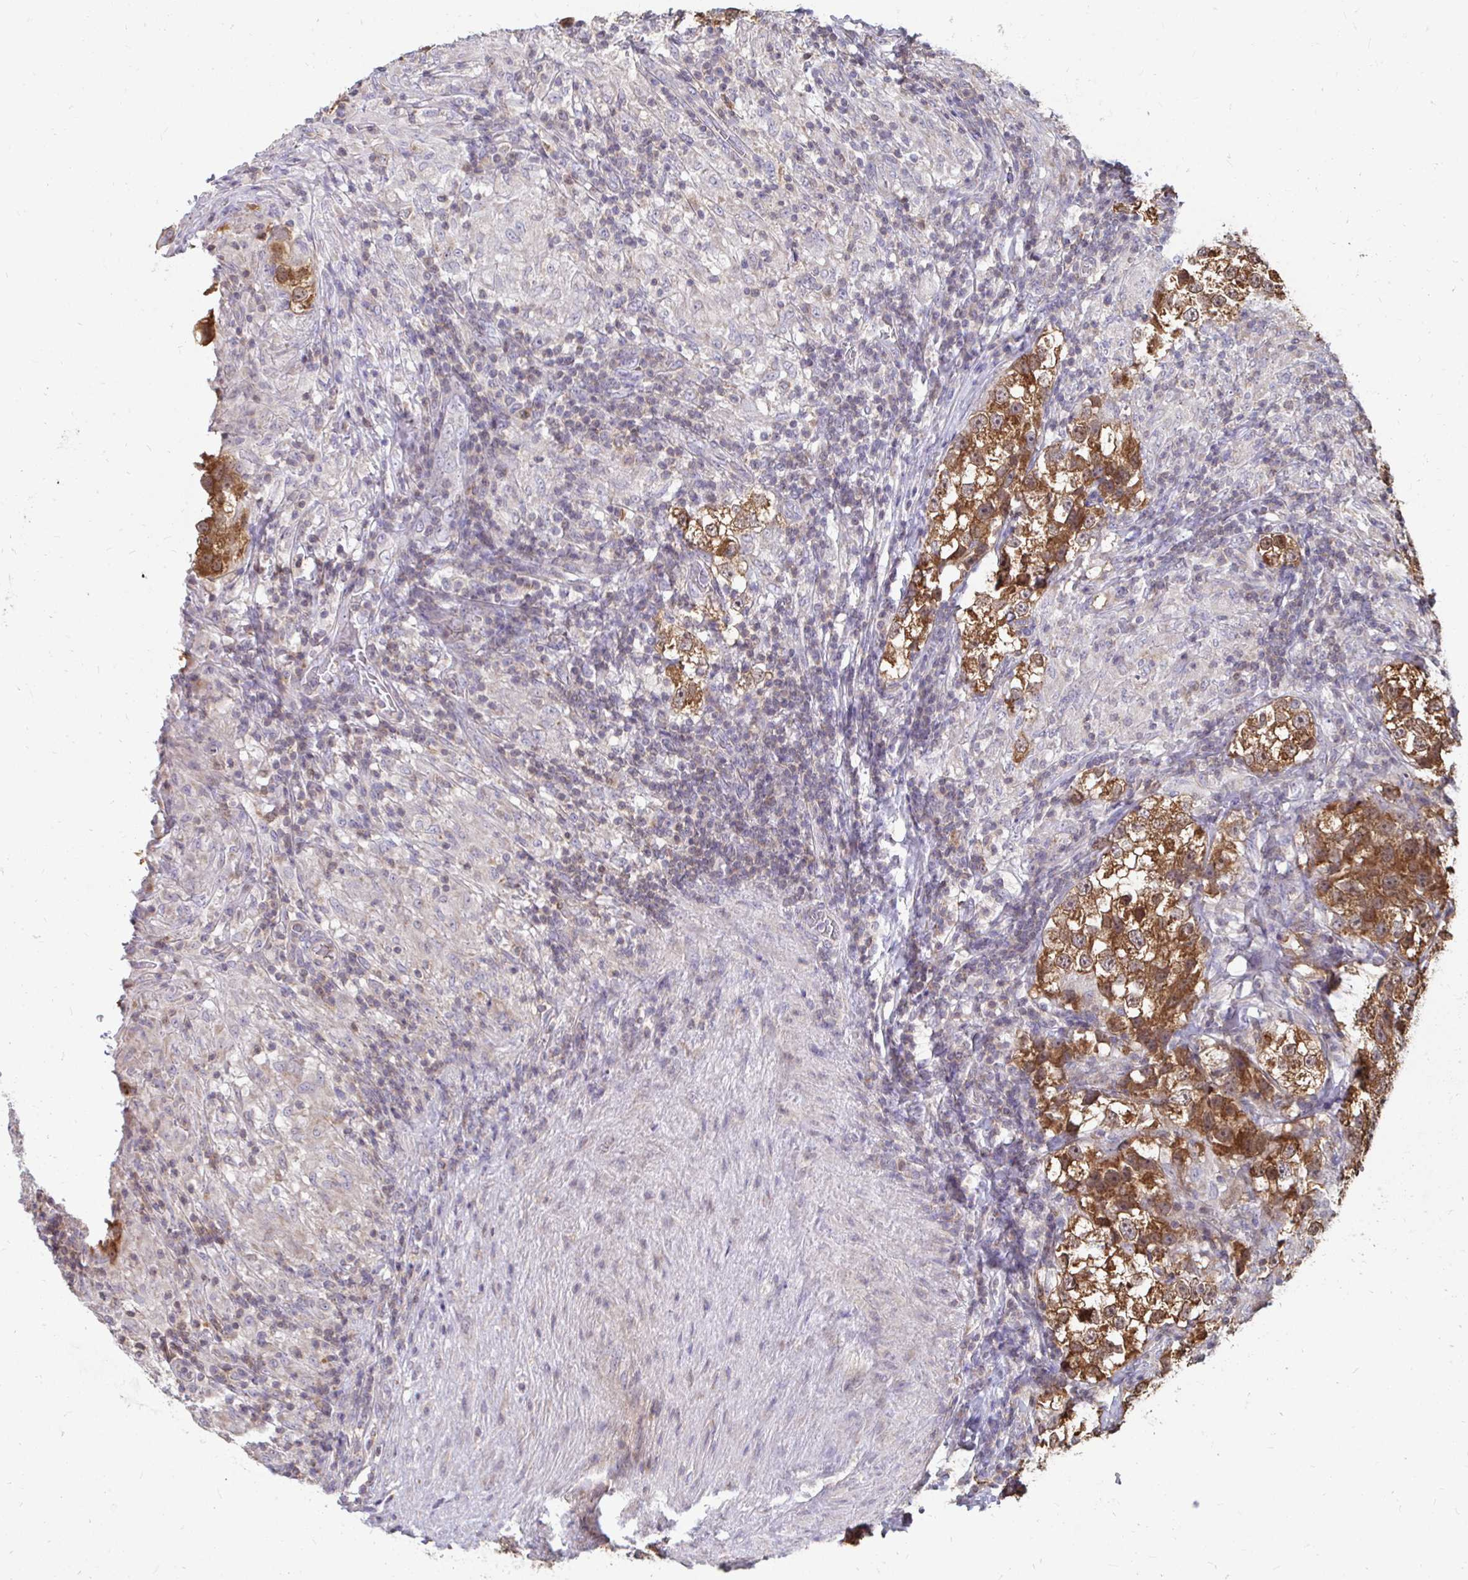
{"staining": {"intensity": "moderate", "quantity": ">75%", "location": "cytoplasmic/membranous"}, "tissue": "testis cancer", "cell_type": "Tumor cells", "image_type": "cancer", "snomed": [{"axis": "morphology", "description": "Seminoma, NOS"}, {"axis": "topography", "description": "Testis"}], "caption": "This micrograph exhibits IHC staining of human testis cancer, with medium moderate cytoplasmic/membranous expression in about >75% of tumor cells.", "gene": "DNAJA2", "patient": {"sex": "male", "age": 46}}